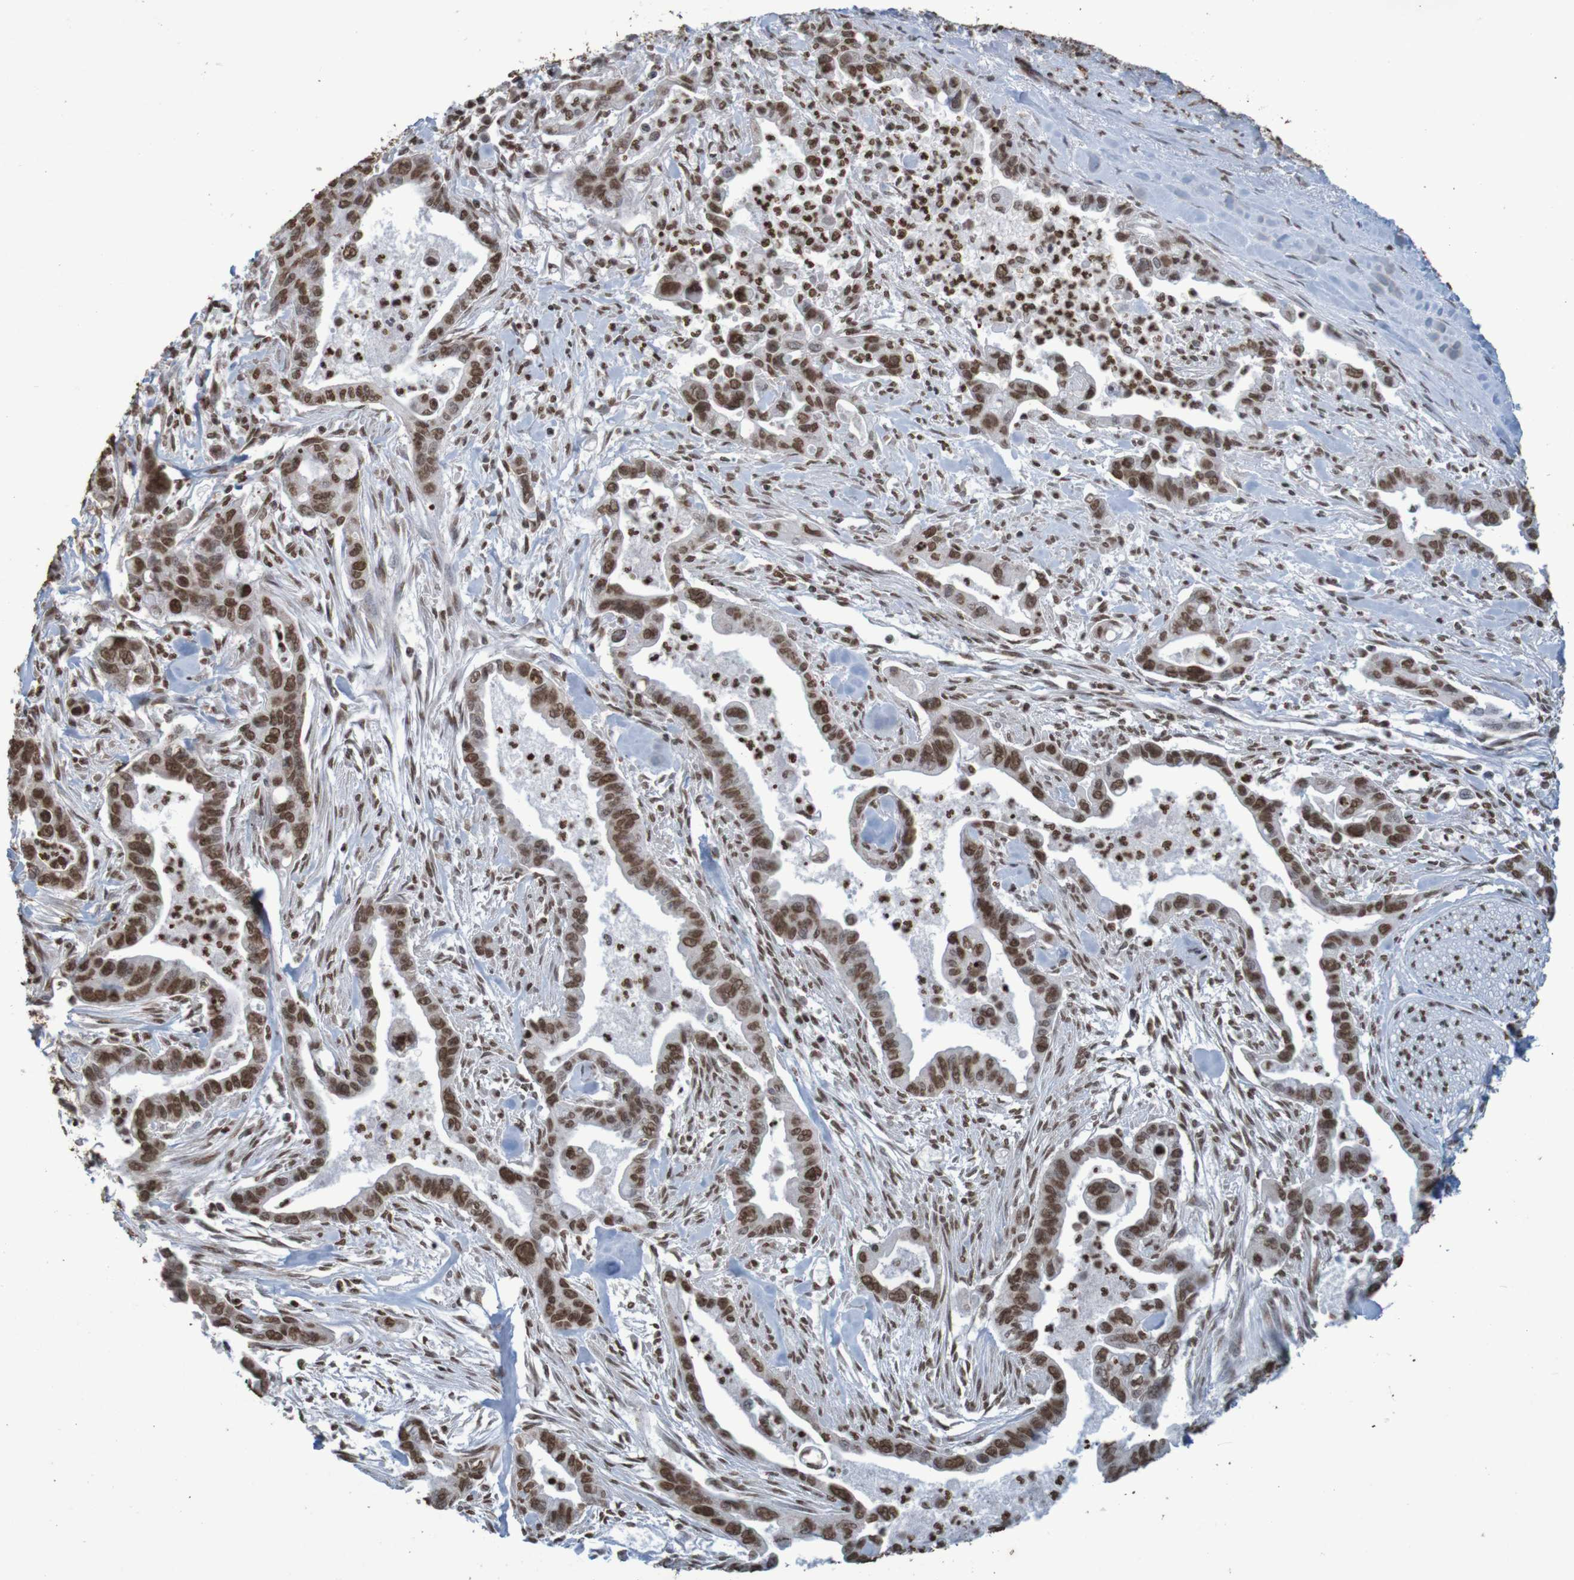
{"staining": {"intensity": "moderate", "quantity": ">75%", "location": "nuclear"}, "tissue": "pancreatic cancer", "cell_type": "Tumor cells", "image_type": "cancer", "snomed": [{"axis": "morphology", "description": "Adenocarcinoma, NOS"}, {"axis": "topography", "description": "Pancreas"}], "caption": "Immunohistochemistry staining of pancreatic adenocarcinoma, which displays medium levels of moderate nuclear positivity in approximately >75% of tumor cells indicating moderate nuclear protein expression. The staining was performed using DAB (brown) for protein detection and nuclei were counterstained in hematoxylin (blue).", "gene": "GFI1", "patient": {"sex": "male", "age": 70}}